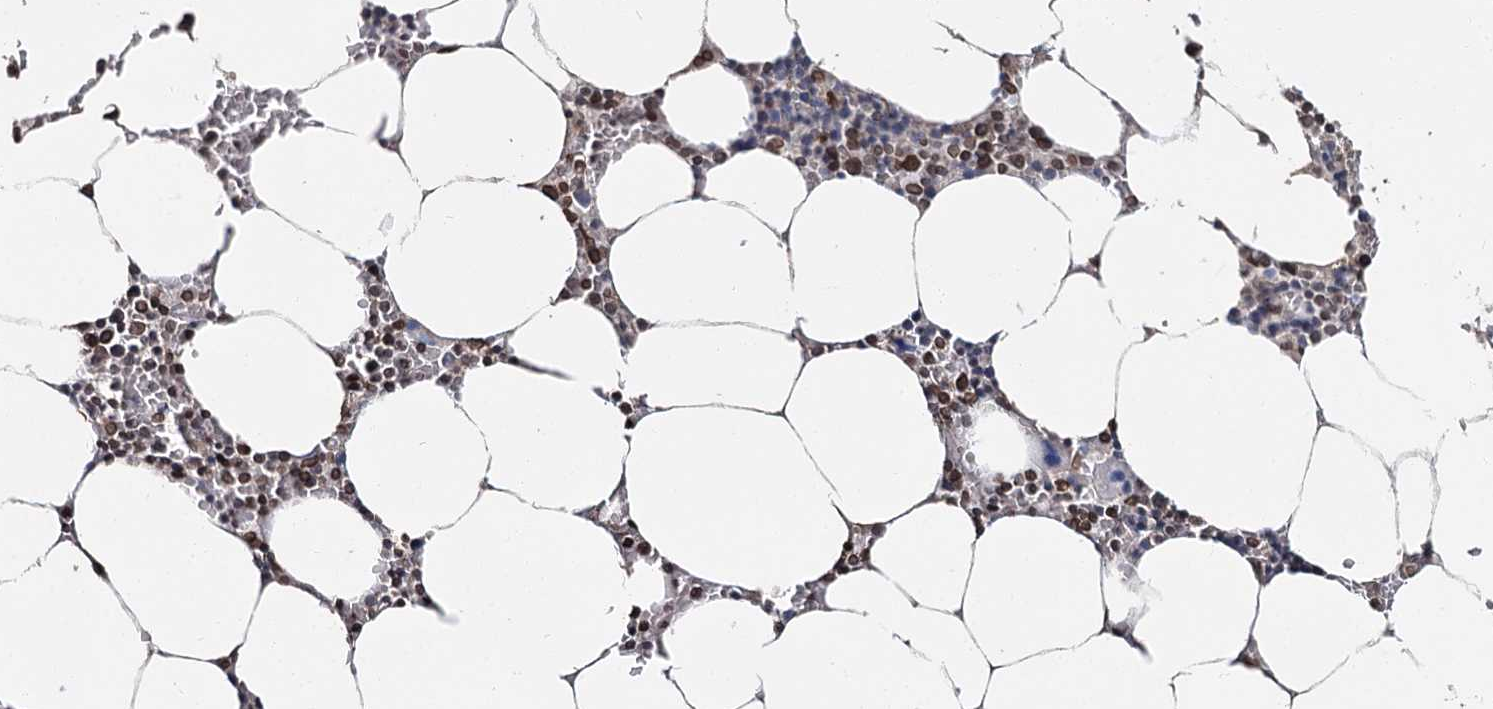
{"staining": {"intensity": "moderate", "quantity": "<25%", "location": "cytoplasmic/membranous,nuclear"}, "tissue": "bone marrow", "cell_type": "Hematopoietic cells", "image_type": "normal", "snomed": [{"axis": "morphology", "description": "Normal tissue, NOS"}, {"axis": "topography", "description": "Bone marrow"}], "caption": "High-magnification brightfield microscopy of benign bone marrow stained with DAB (3,3'-diaminobenzidine) (brown) and counterstained with hematoxylin (blue). hematopoietic cells exhibit moderate cytoplasmic/membranous,nuclear positivity is identified in about<25% of cells.", "gene": "KIAA0930", "patient": {"sex": "male", "age": 70}}